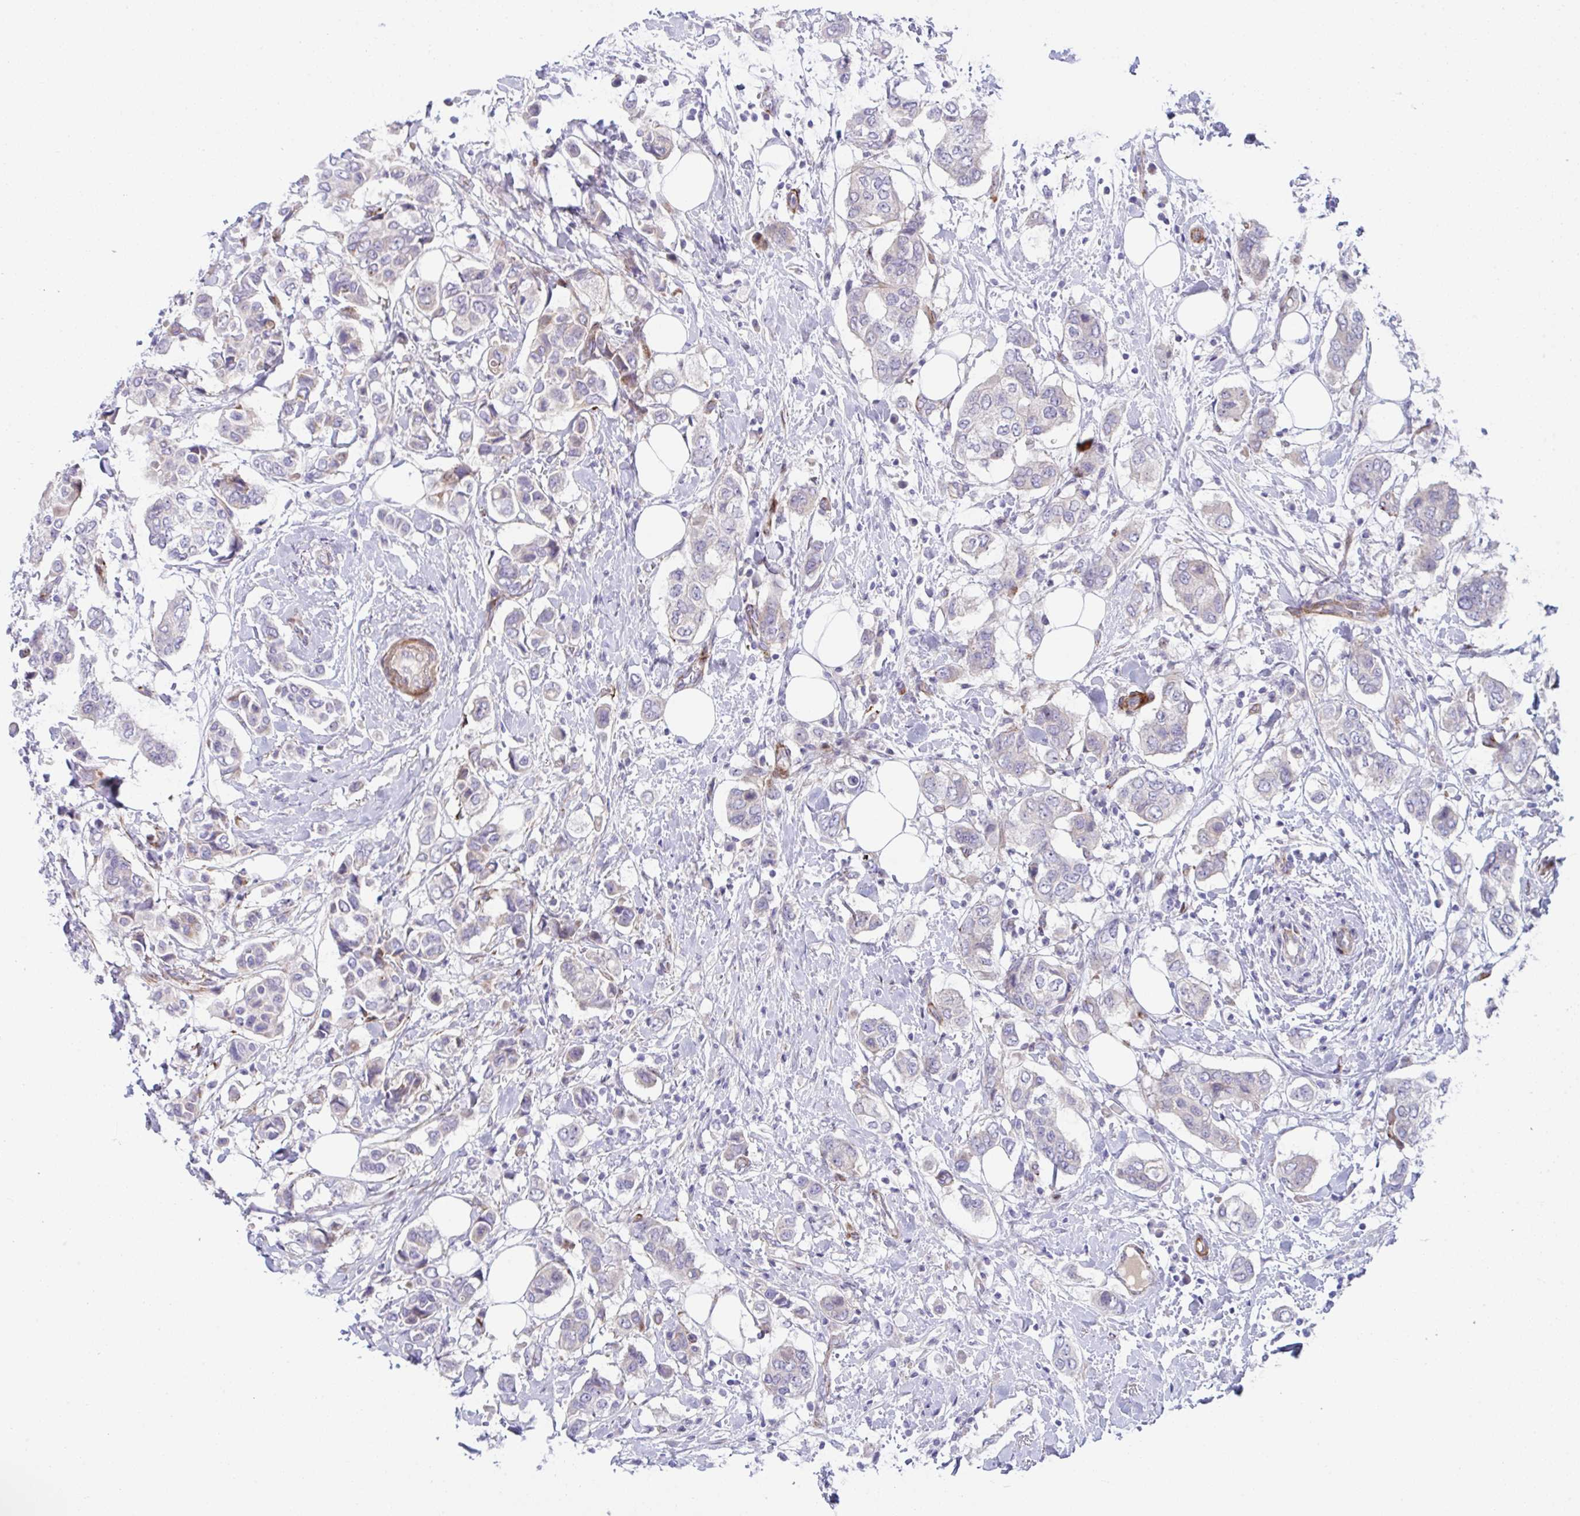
{"staining": {"intensity": "negative", "quantity": "none", "location": "none"}, "tissue": "breast cancer", "cell_type": "Tumor cells", "image_type": "cancer", "snomed": [{"axis": "morphology", "description": "Lobular carcinoma"}, {"axis": "topography", "description": "Breast"}], "caption": "A micrograph of human lobular carcinoma (breast) is negative for staining in tumor cells. (DAB immunohistochemistry (IHC) with hematoxylin counter stain).", "gene": "ZNF713", "patient": {"sex": "female", "age": 51}}